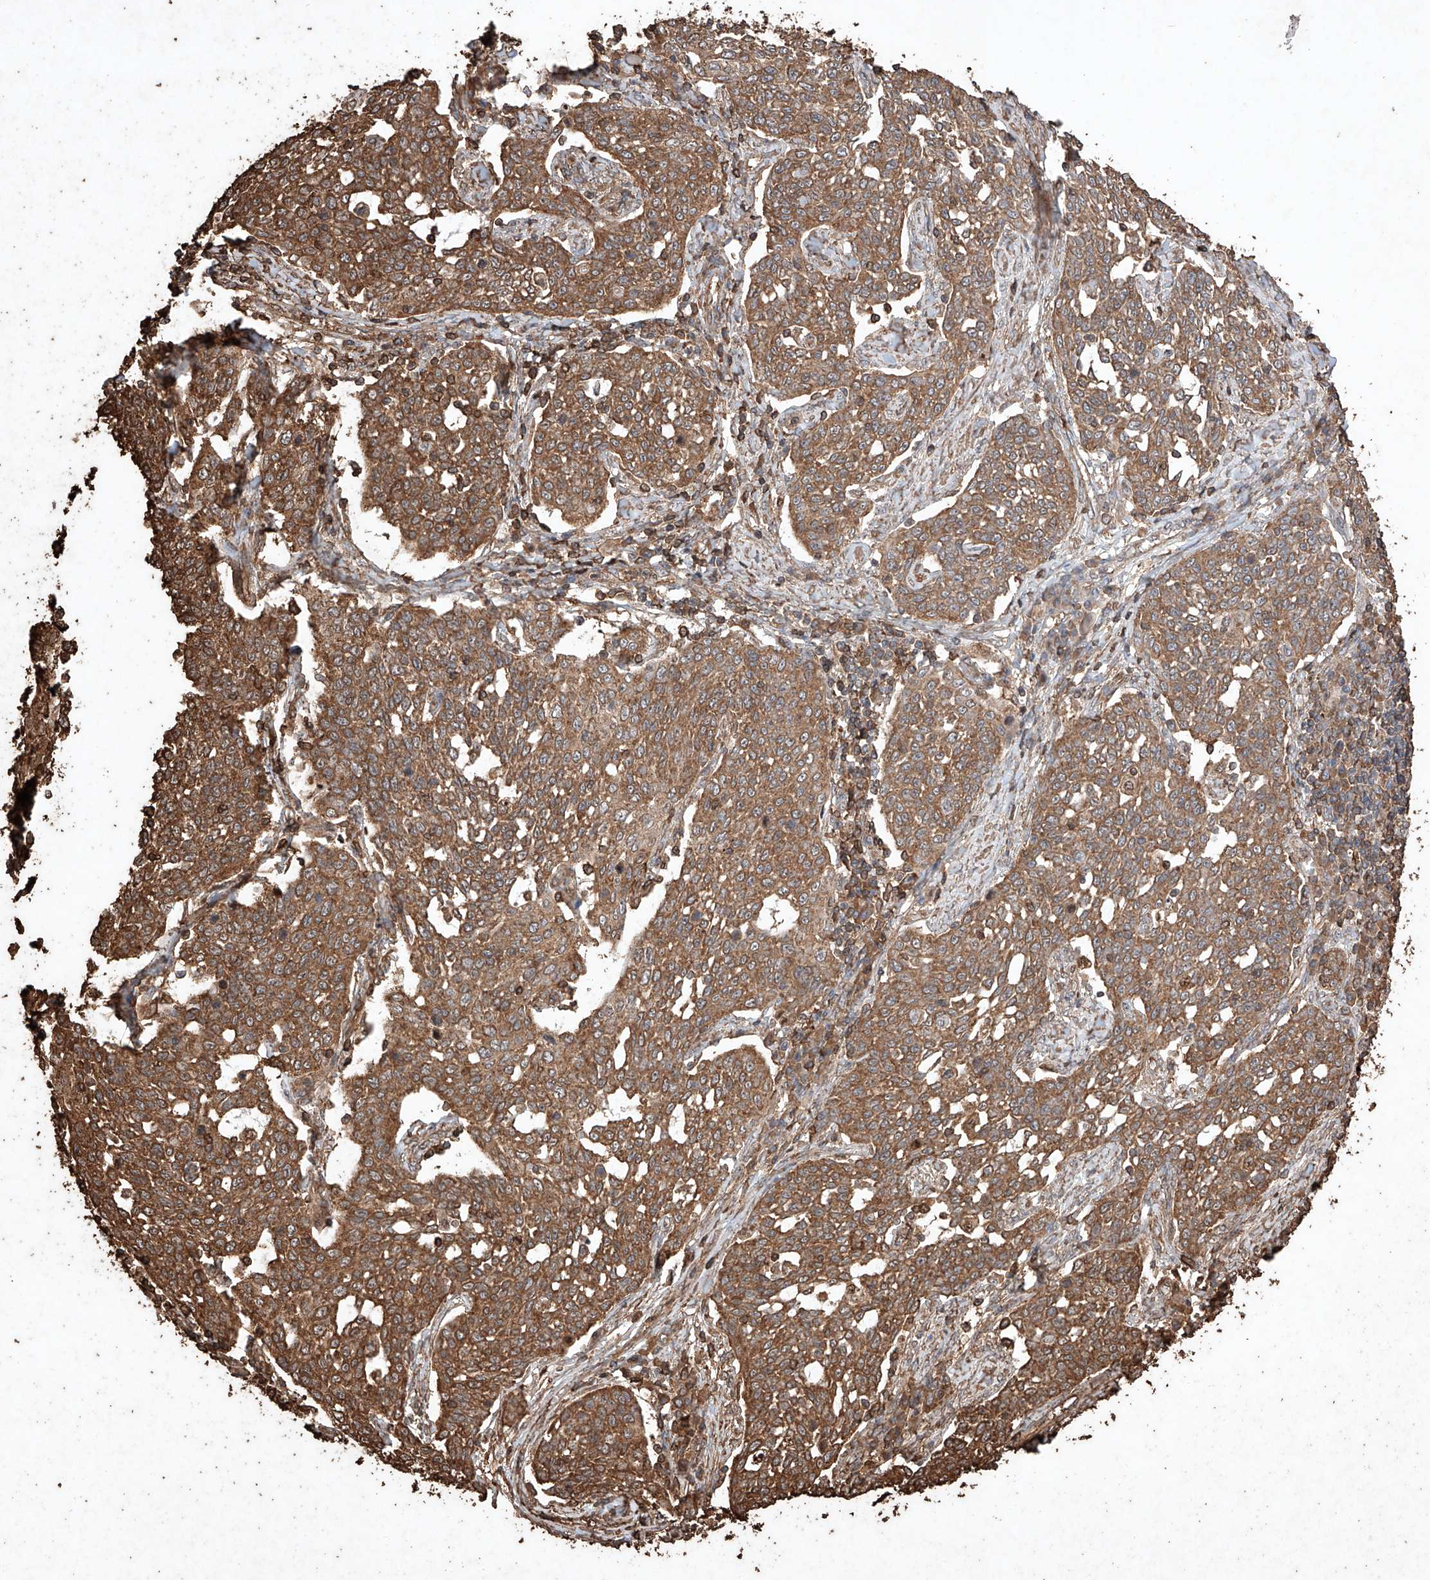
{"staining": {"intensity": "moderate", "quantity": ">75%", "location": "cytoplasmic/membranous"}, "tissue": "cervical cancer", "cell_type": "Tumor cells", "image_type": "cancer", "snomed": [{"axis": "morphology", "description": "Squamous cell carcinoma, NOS"}, {"axis": "topography", "description": "Cervix"}], "caption": "Human cervical cancer (squamous cell carcinoma) stained with a brown dye shows moderate cytoplasmic/membranous positive staining in about >75% of tumor cells.", "gene": "M6PR", "patient": {"sex": "female", "age": 34}}